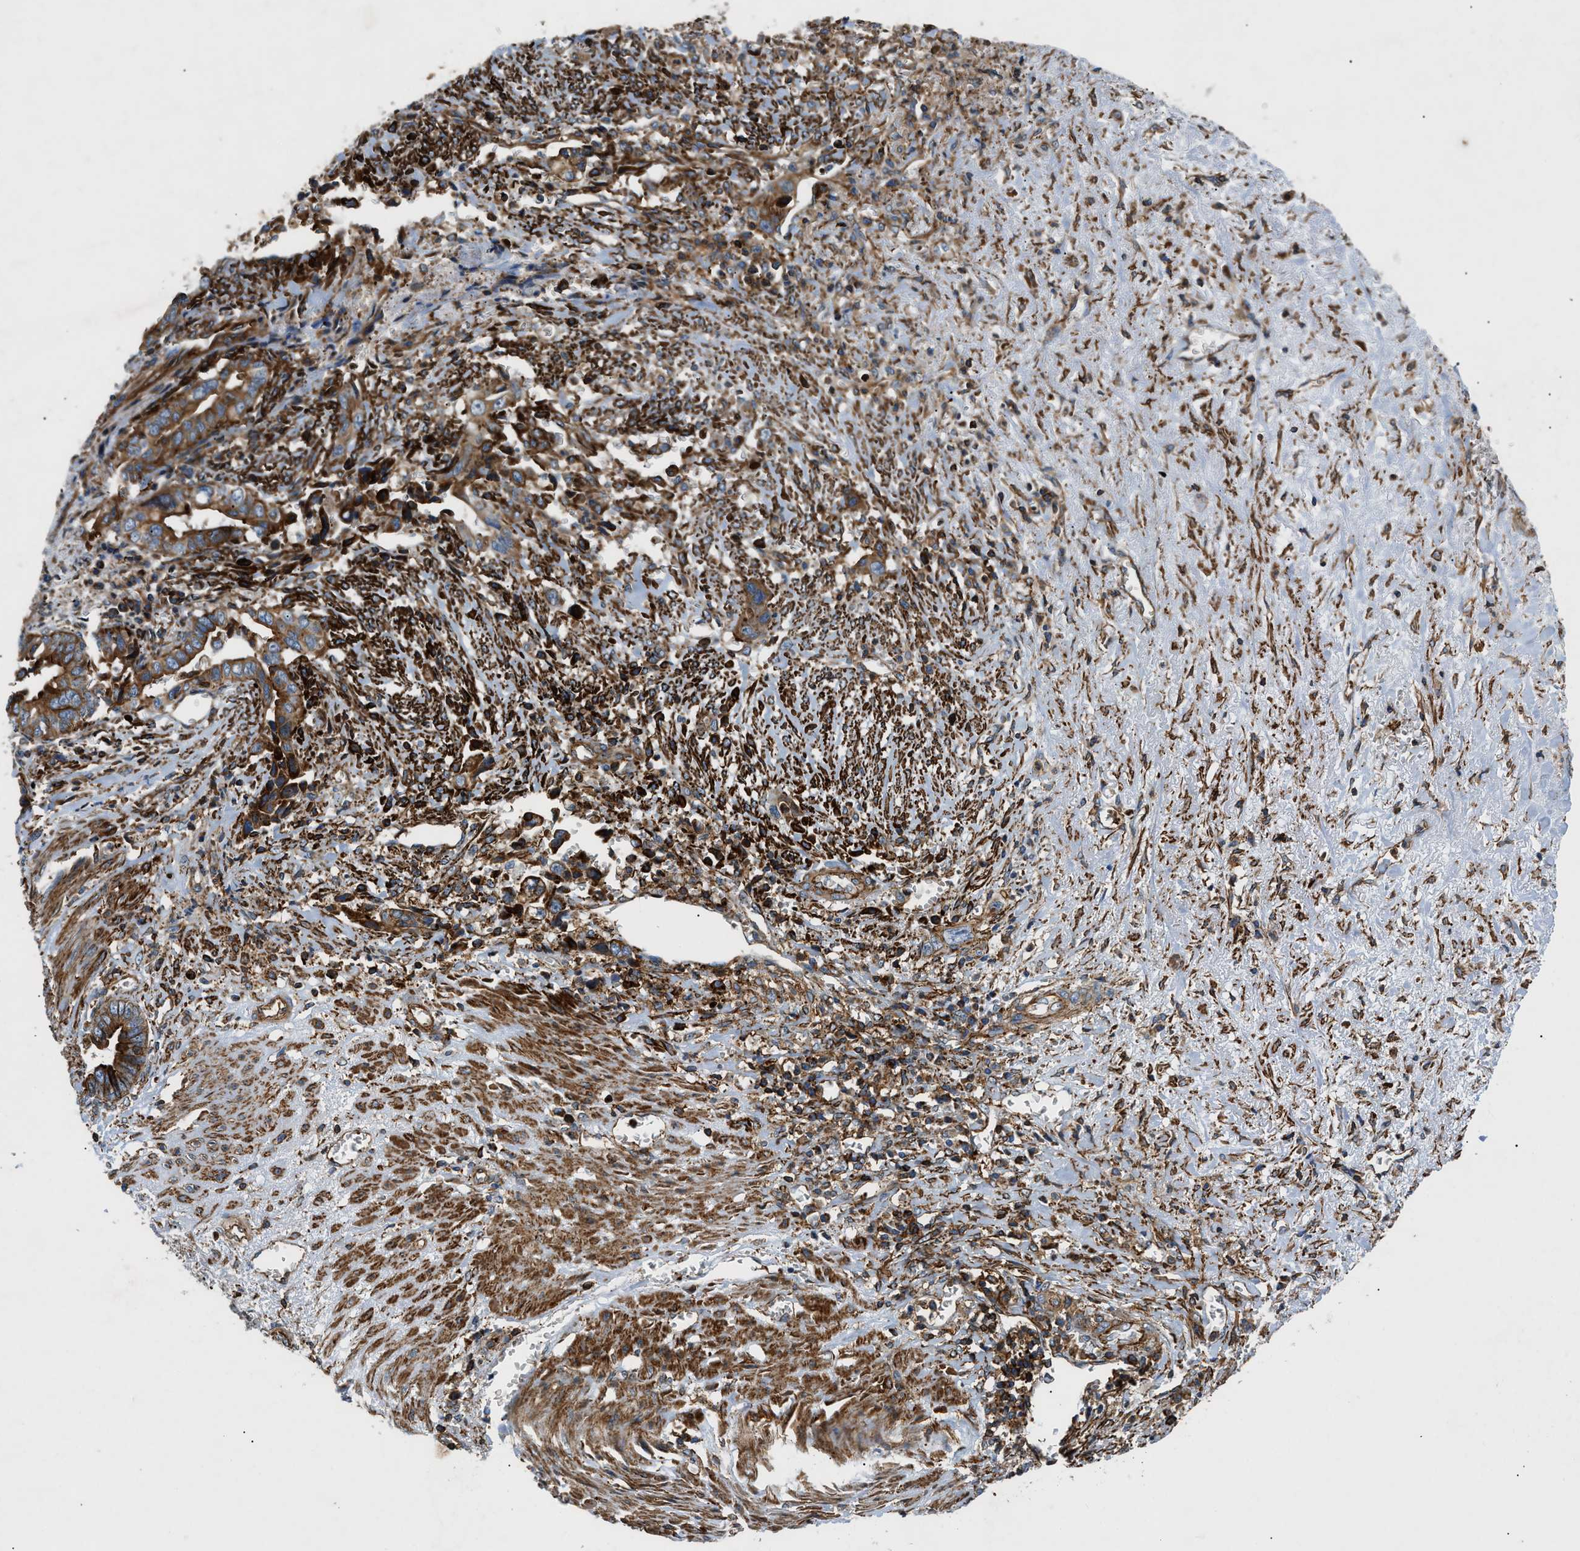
{"staining": {"intensity": "strong", "quantity": ">75%", "location": "cytoplasmic/membranous"}, "tissue": "liver cancer", "cell_type": "Tumor cells", "image_type": "cancer", "snomed": [{"axis": "morphology", "description": "Cholangiocarcinoma"}, {"axis": "topography", "description": "Liver"}], "caption": "IHC photomicrograph of neoplastic tissue: liver cancer (cholangiocarcinoma) stained using IHC reveals high levels of strong protein expression localized specifically in the cytoplasmic/membranous of tumor cells, appearing as a cytoplasmic/membranous brown color.", "gene": "DHODH", "patient": {"sex": "female", "age": 79}}